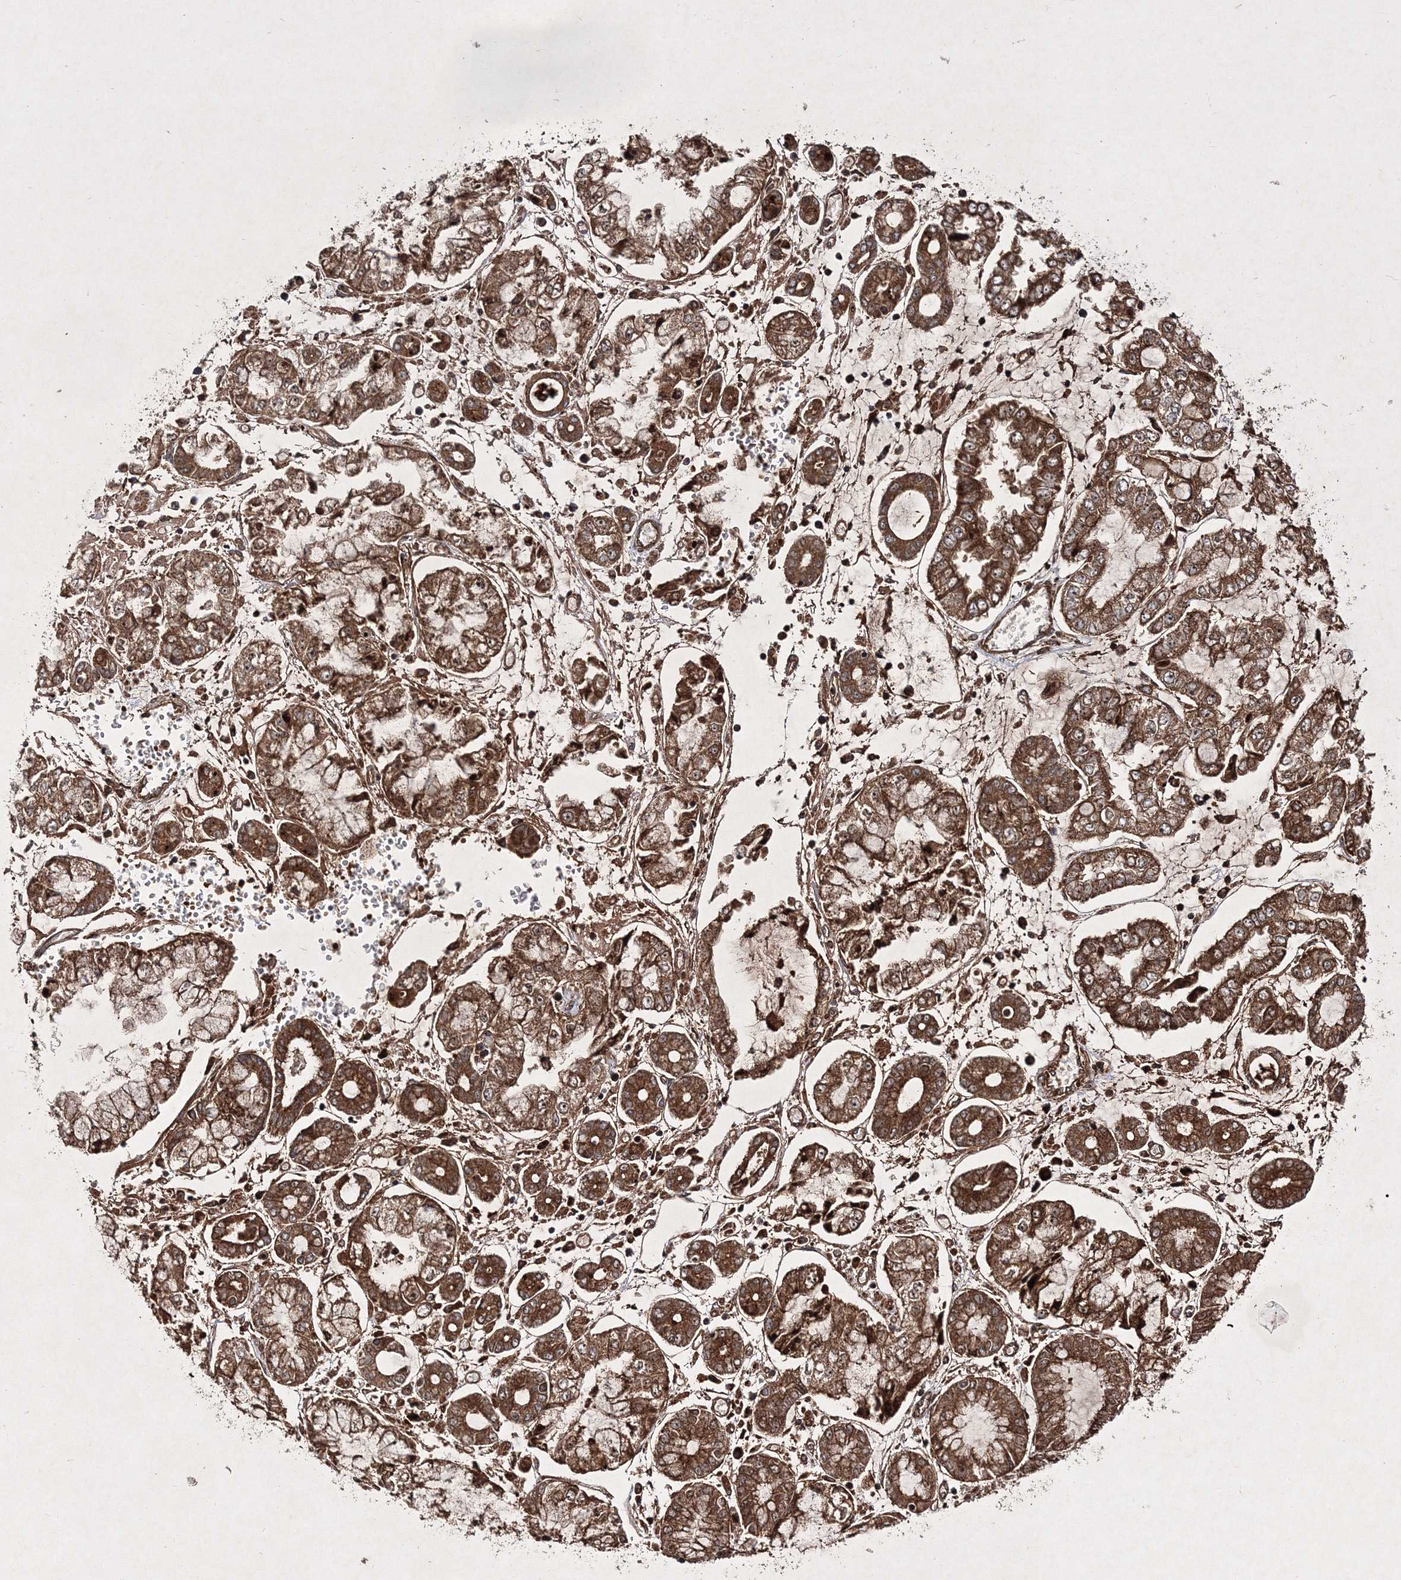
{"staining": {"intensity": "strong", "quantity": ">75%", "location": "cytoplasmic/membranous"}, "tissue": "stomach cancer", "cell_type": "Tumor cells", "image_type": "cancer", "snomed": [{"axis": "morphology", "description": "Adenocarcinoma, NOS"}, {"axis": "topography", "description": "Stomach"}], "caption": "A histopathology image of human adenocarcinoma (stomach) stained for a protein demonstrates strong cytoplasmic/membranous brown staining in tumor cells.", "gene": "DNAJC13", "patient": {"sex": "male", "age": 76}}